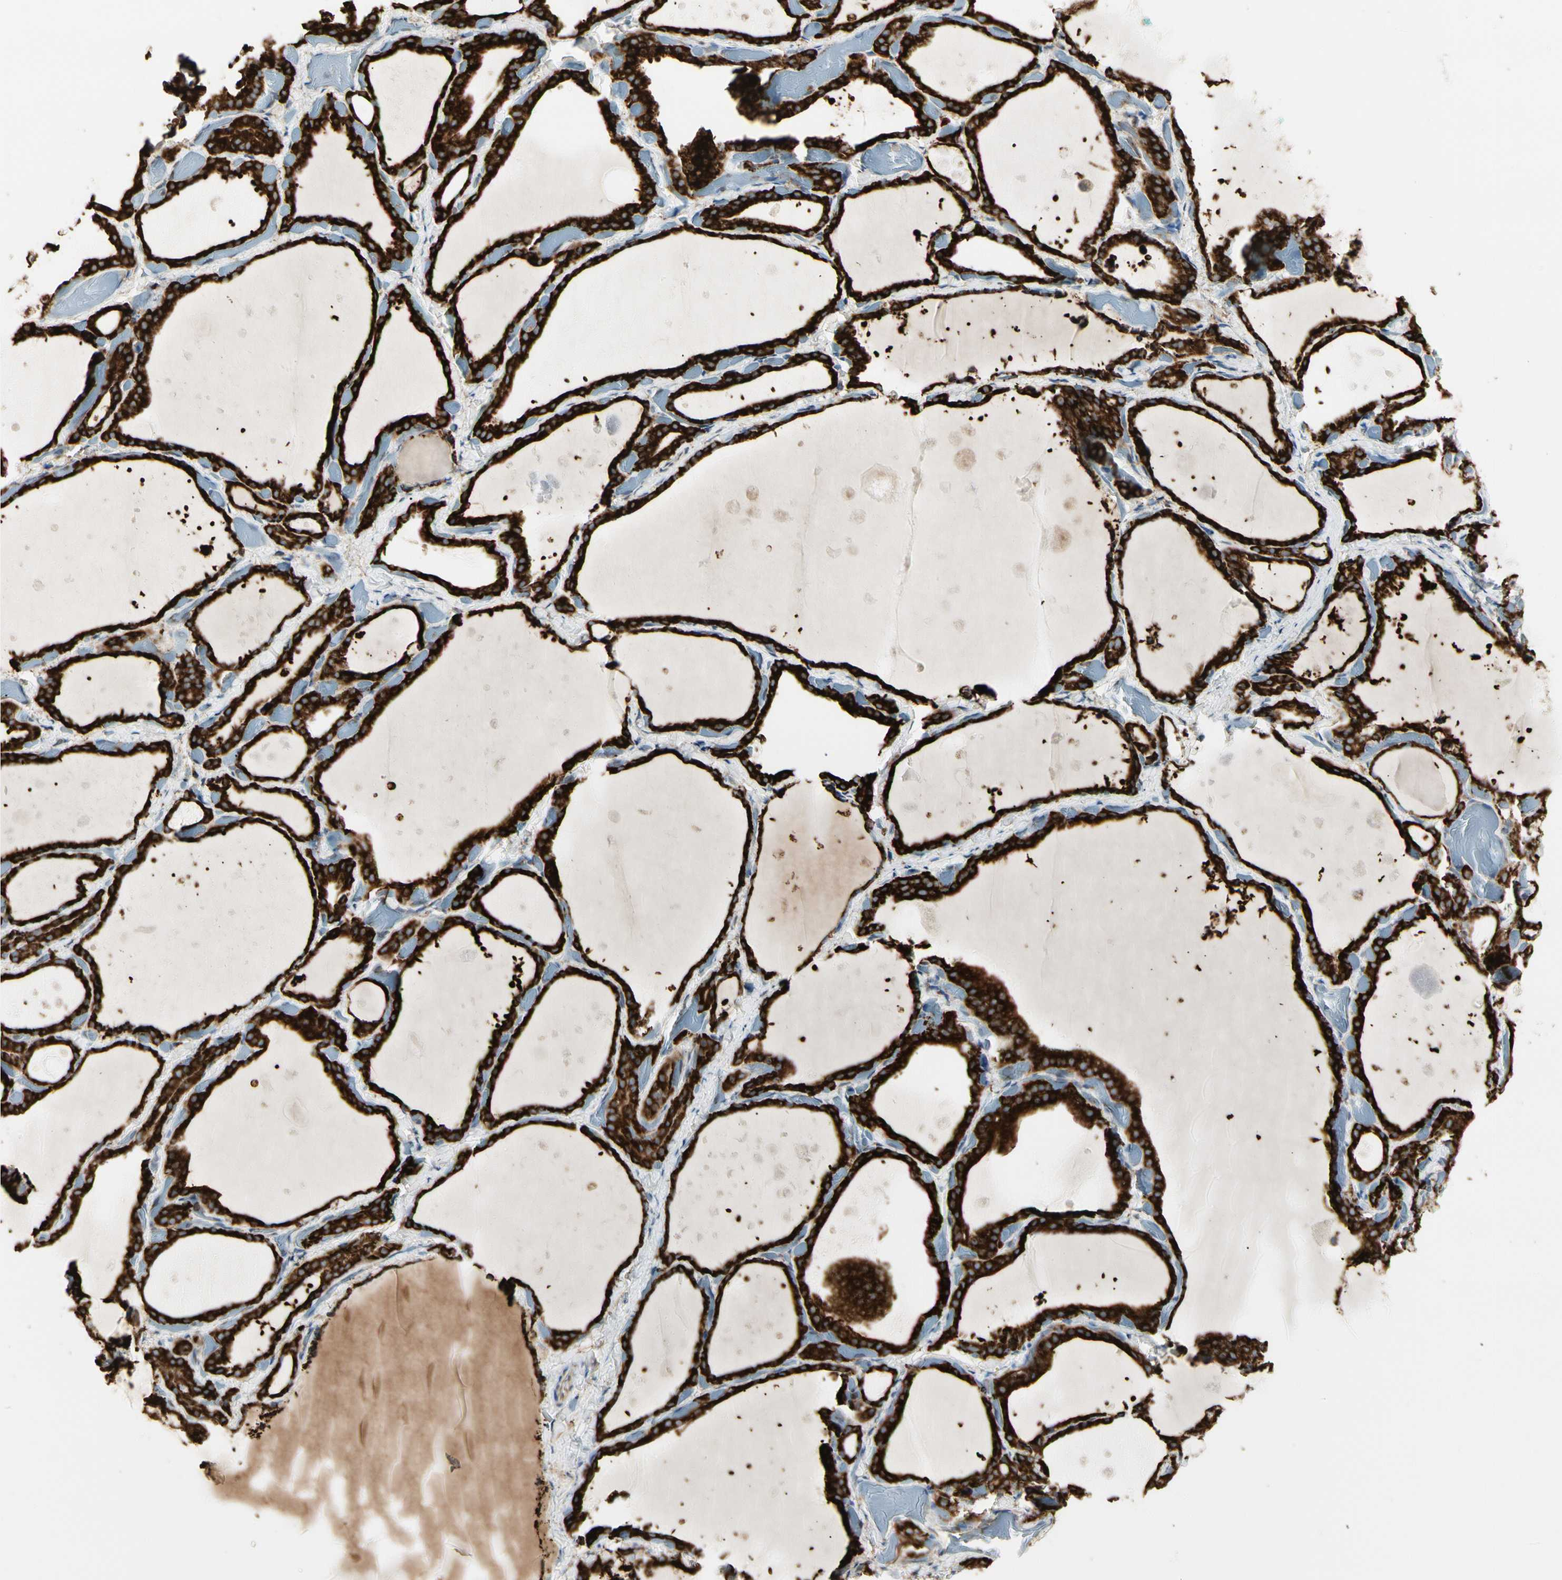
{"staining": {"intensity": "strong", "quantity": ">75%", "location": "cytoplasmic/membranous"}, "tissue": "thyroid gland", "cell_type": "Glandular cells", "image_type": "normal", "snomed": [{"axis": "morphology", "description": "Normal tissue, NOS"}, {"axis": "topography", "description": "Thyroid gland"}], "caption": "Unremarkable thyroid gland was stained to show a protein in brown. There is high levels of strong cytoplasmic/membranous staining in about >75% of glandular cells.", "gene": "HSP90B1", "patient": {"sex": "female", "age": 44}}